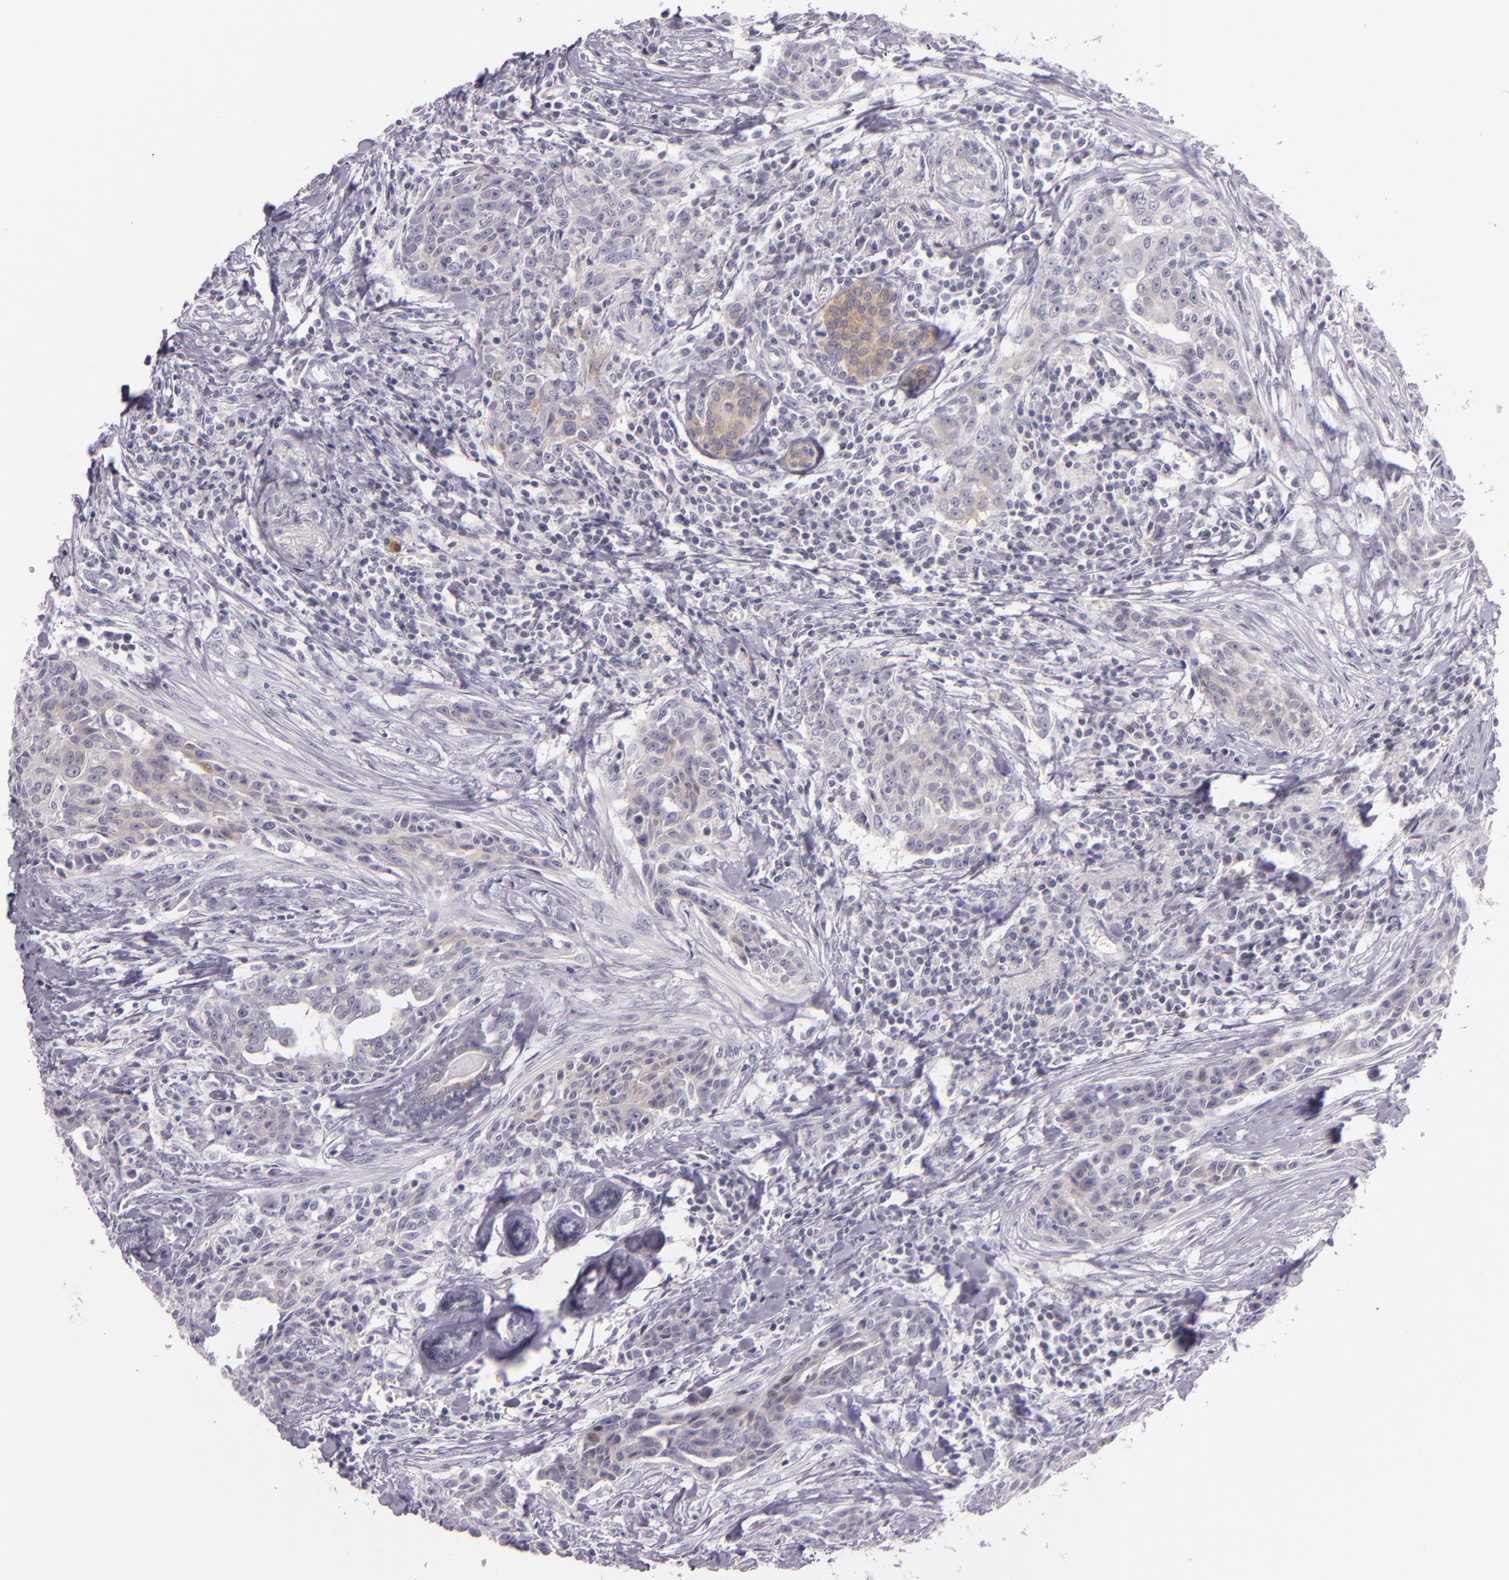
{"staining": {"intensity": "weak", "quantity": "<25%", "location": "cytoplasmic/membranous"}, "tissue": "breast cancer", "cell_type": "Tumor cells", "image_type": "cancer", "snomed": [{"axis": "morphology", "description": "Duct carcinoma"}, {"axis": "topography", "description": "Breast"}], "caption": "Human breast cancer (invasive ductal carcinoma) stained for a protein using immunohistochemistry demonstrates no staining in tumor cells.", "gene": "HSP90AA1", "patient": {"sex": "female", "age": 50}}